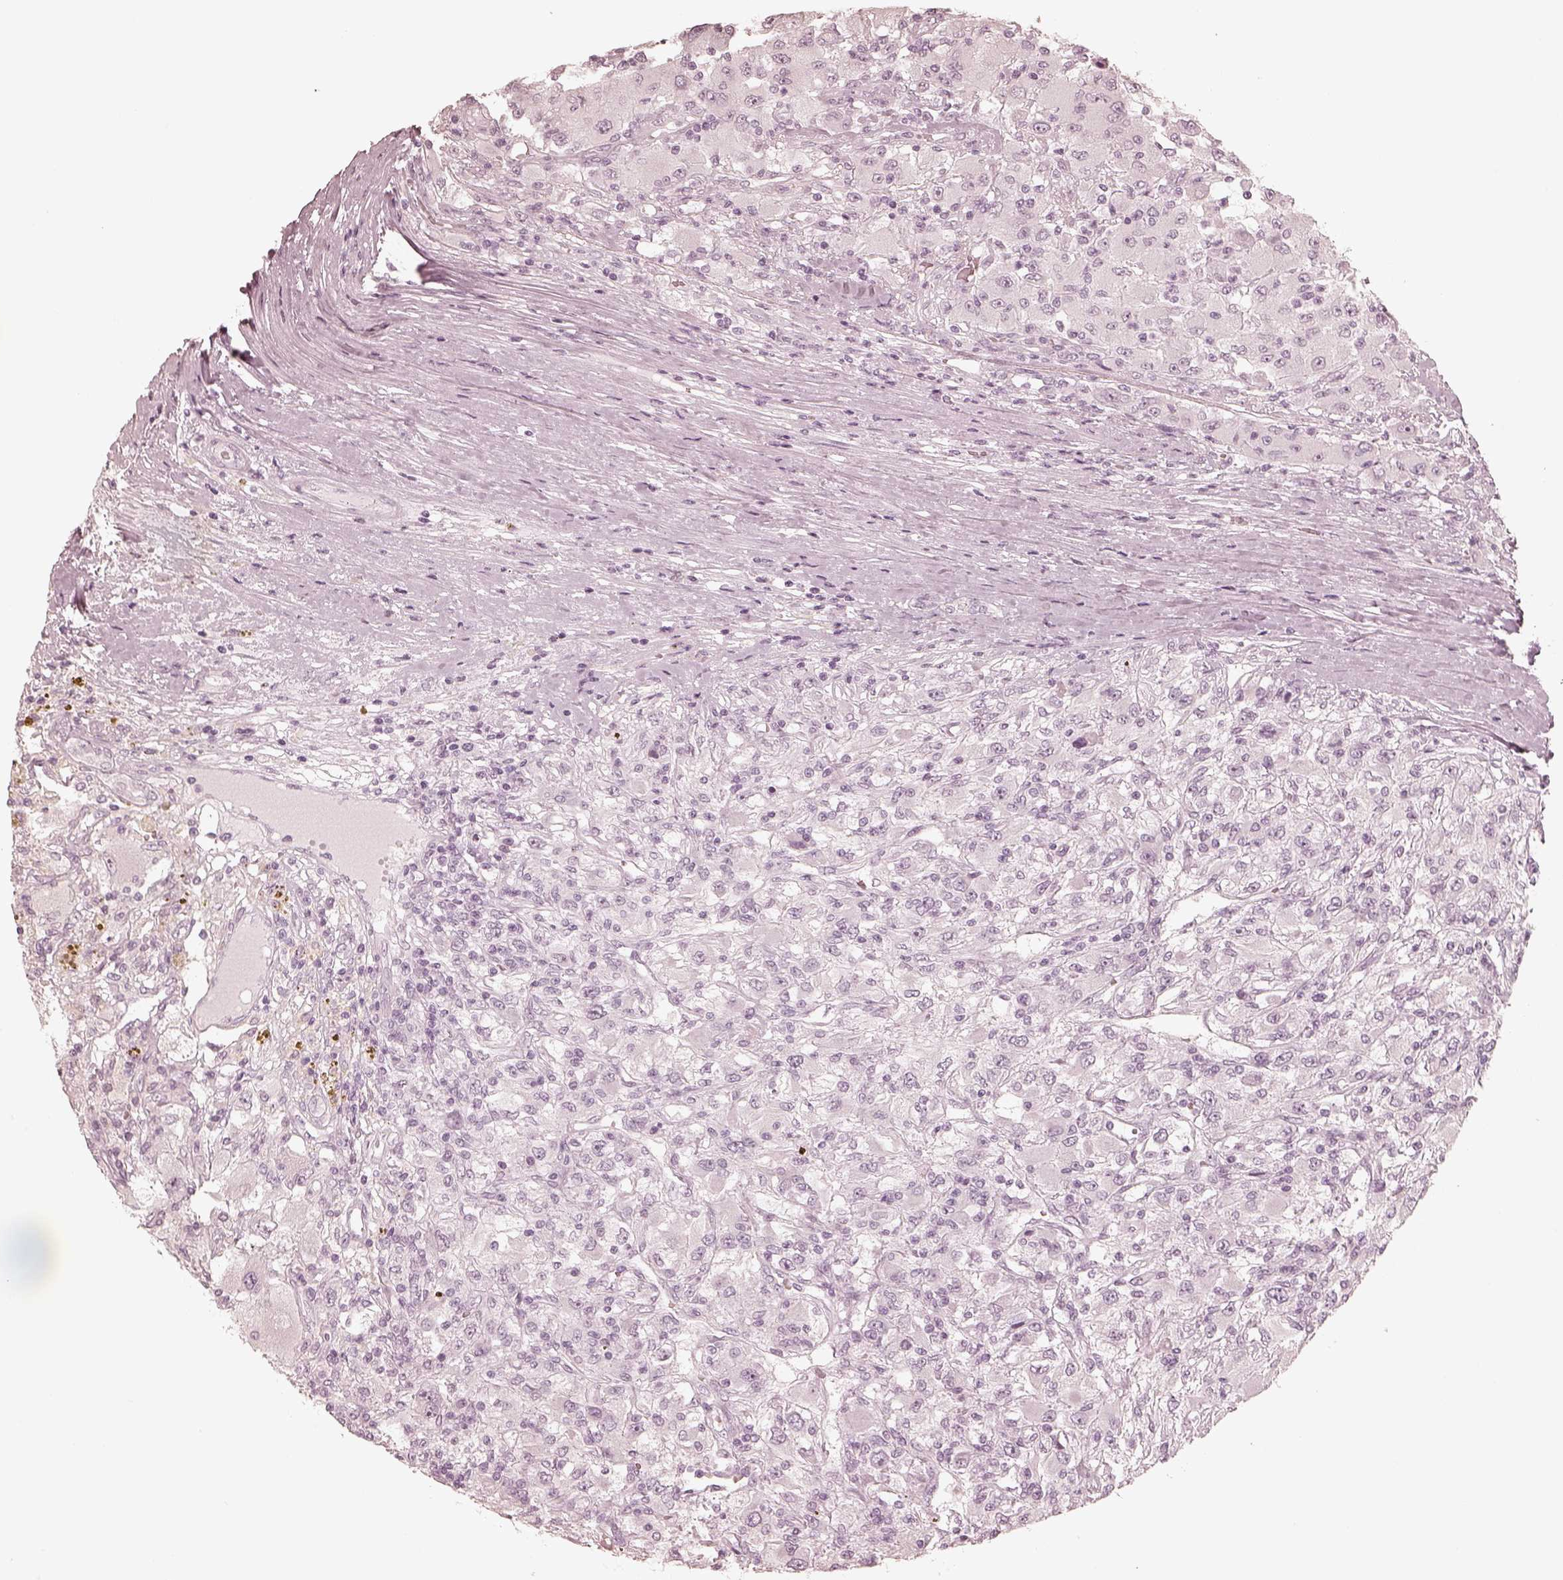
{"staining": {"intensity": "negative", "quantity": "none", "location": "none"}, "tissue": "renal cancer", "cell_type": "Tumor cells", "image_type": "cancer", "snomed": [{"axis": "morphology", "description": "Adenocarcinoma, NOS"}, {"axis": "topography", "description": "Kidney"}], "caption": "The immunohistochemistry (IHC) photomicrograph has no significant staining in tumor cells of renal cancer tissue.", "gene": "CALR3", "patient": {"sex": "female", "age": 67}}